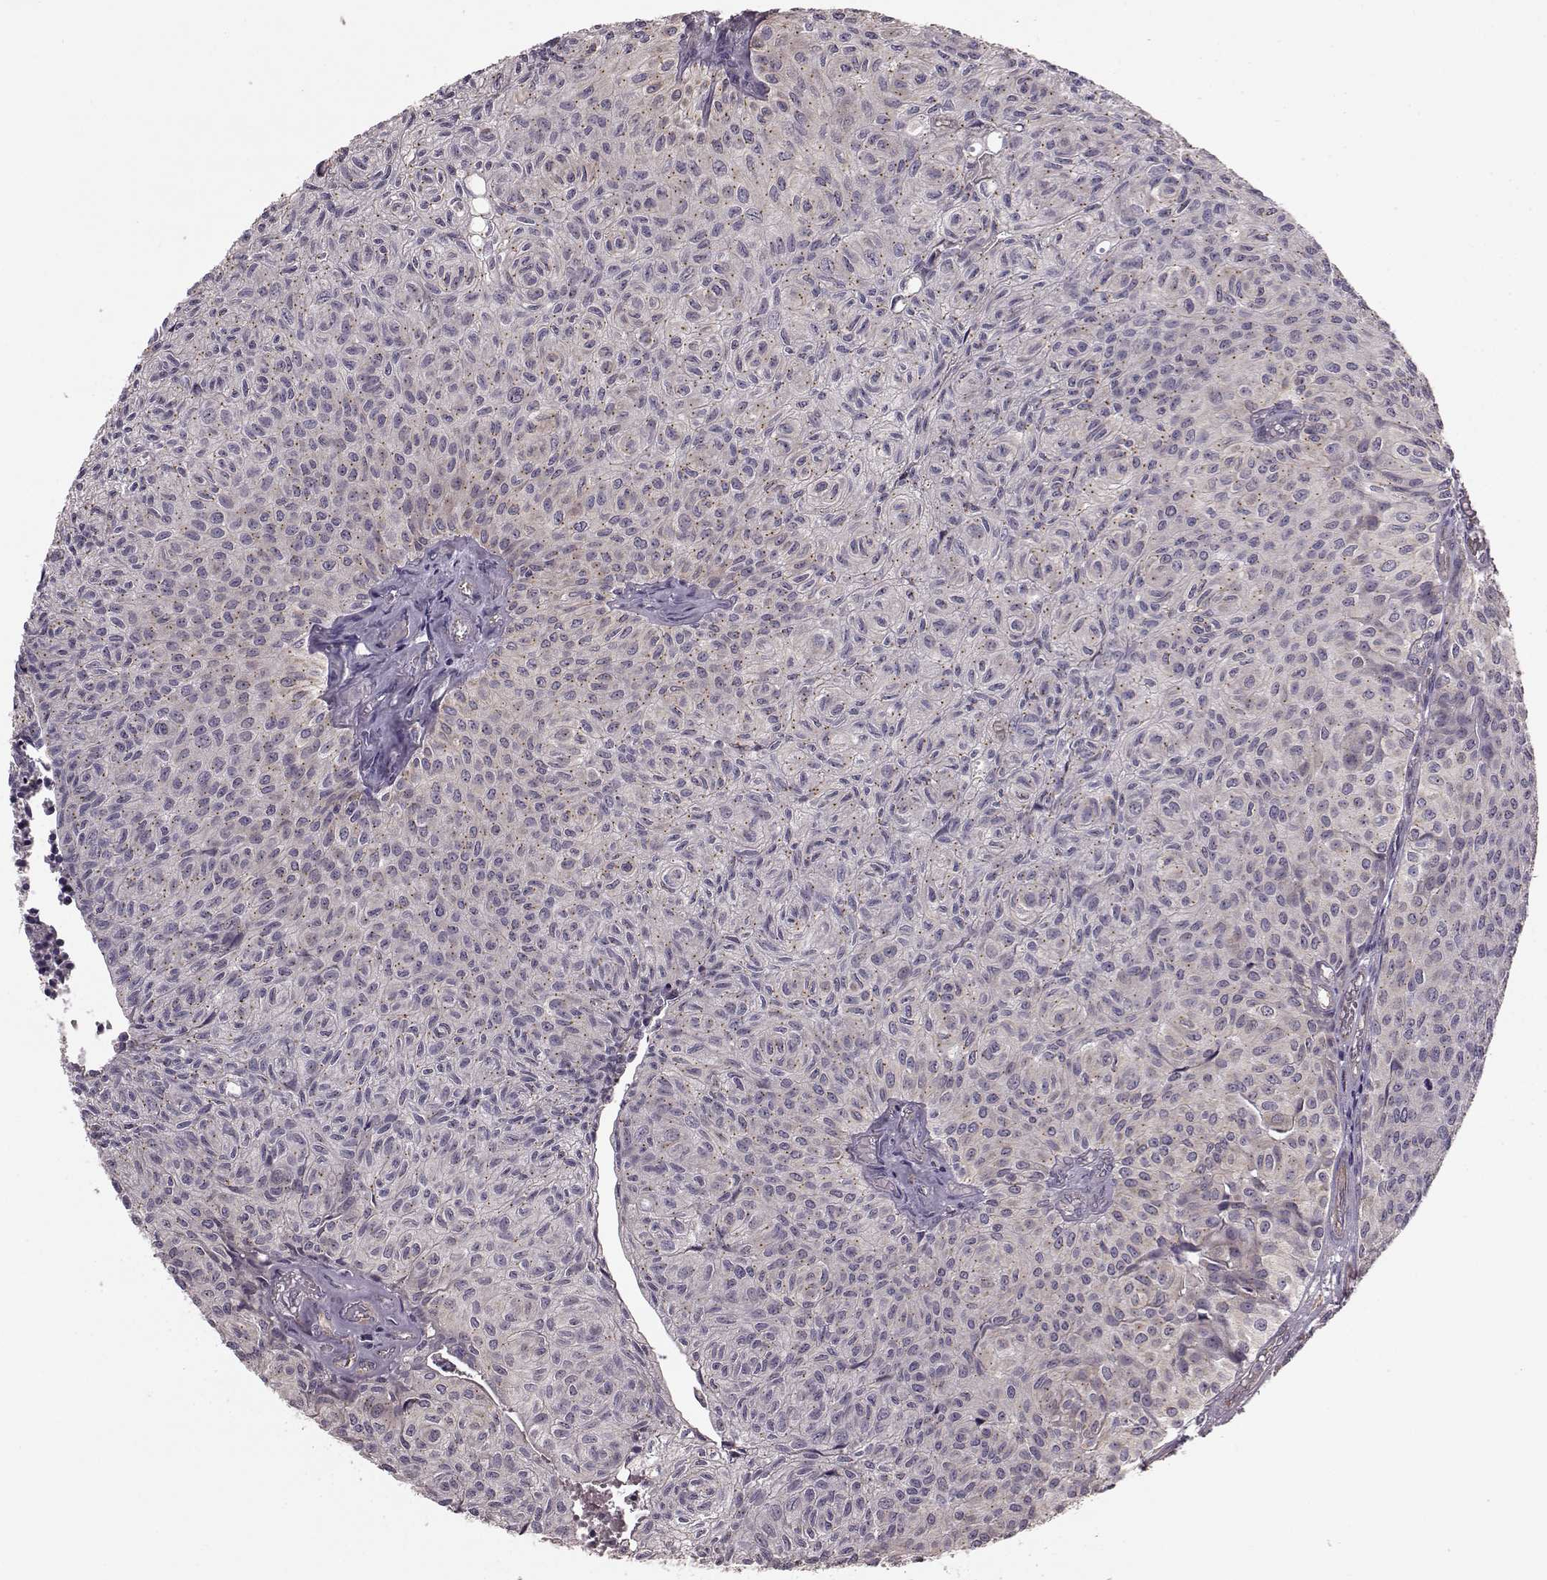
{"staining": {"intensity": "weak", "quantity": "<25%", "location": "cytoplasmic/membranous"}, "tissue": "urothelial cancer", "cell_type": "Tumor cells", "image_type": "cancer", "snomed": [{"axis": "morphology", "description": "Urothelial carcinoma, Low grade"}, {"axis": "topography", "description": "Urinary bladder"}], "caption": "Protein analysis of low-grade urothelial carcinoma demonstrates no significant expression in tumor cells.", "gene": "NTF3", "patient": {"sex": "male", "age": 89}}